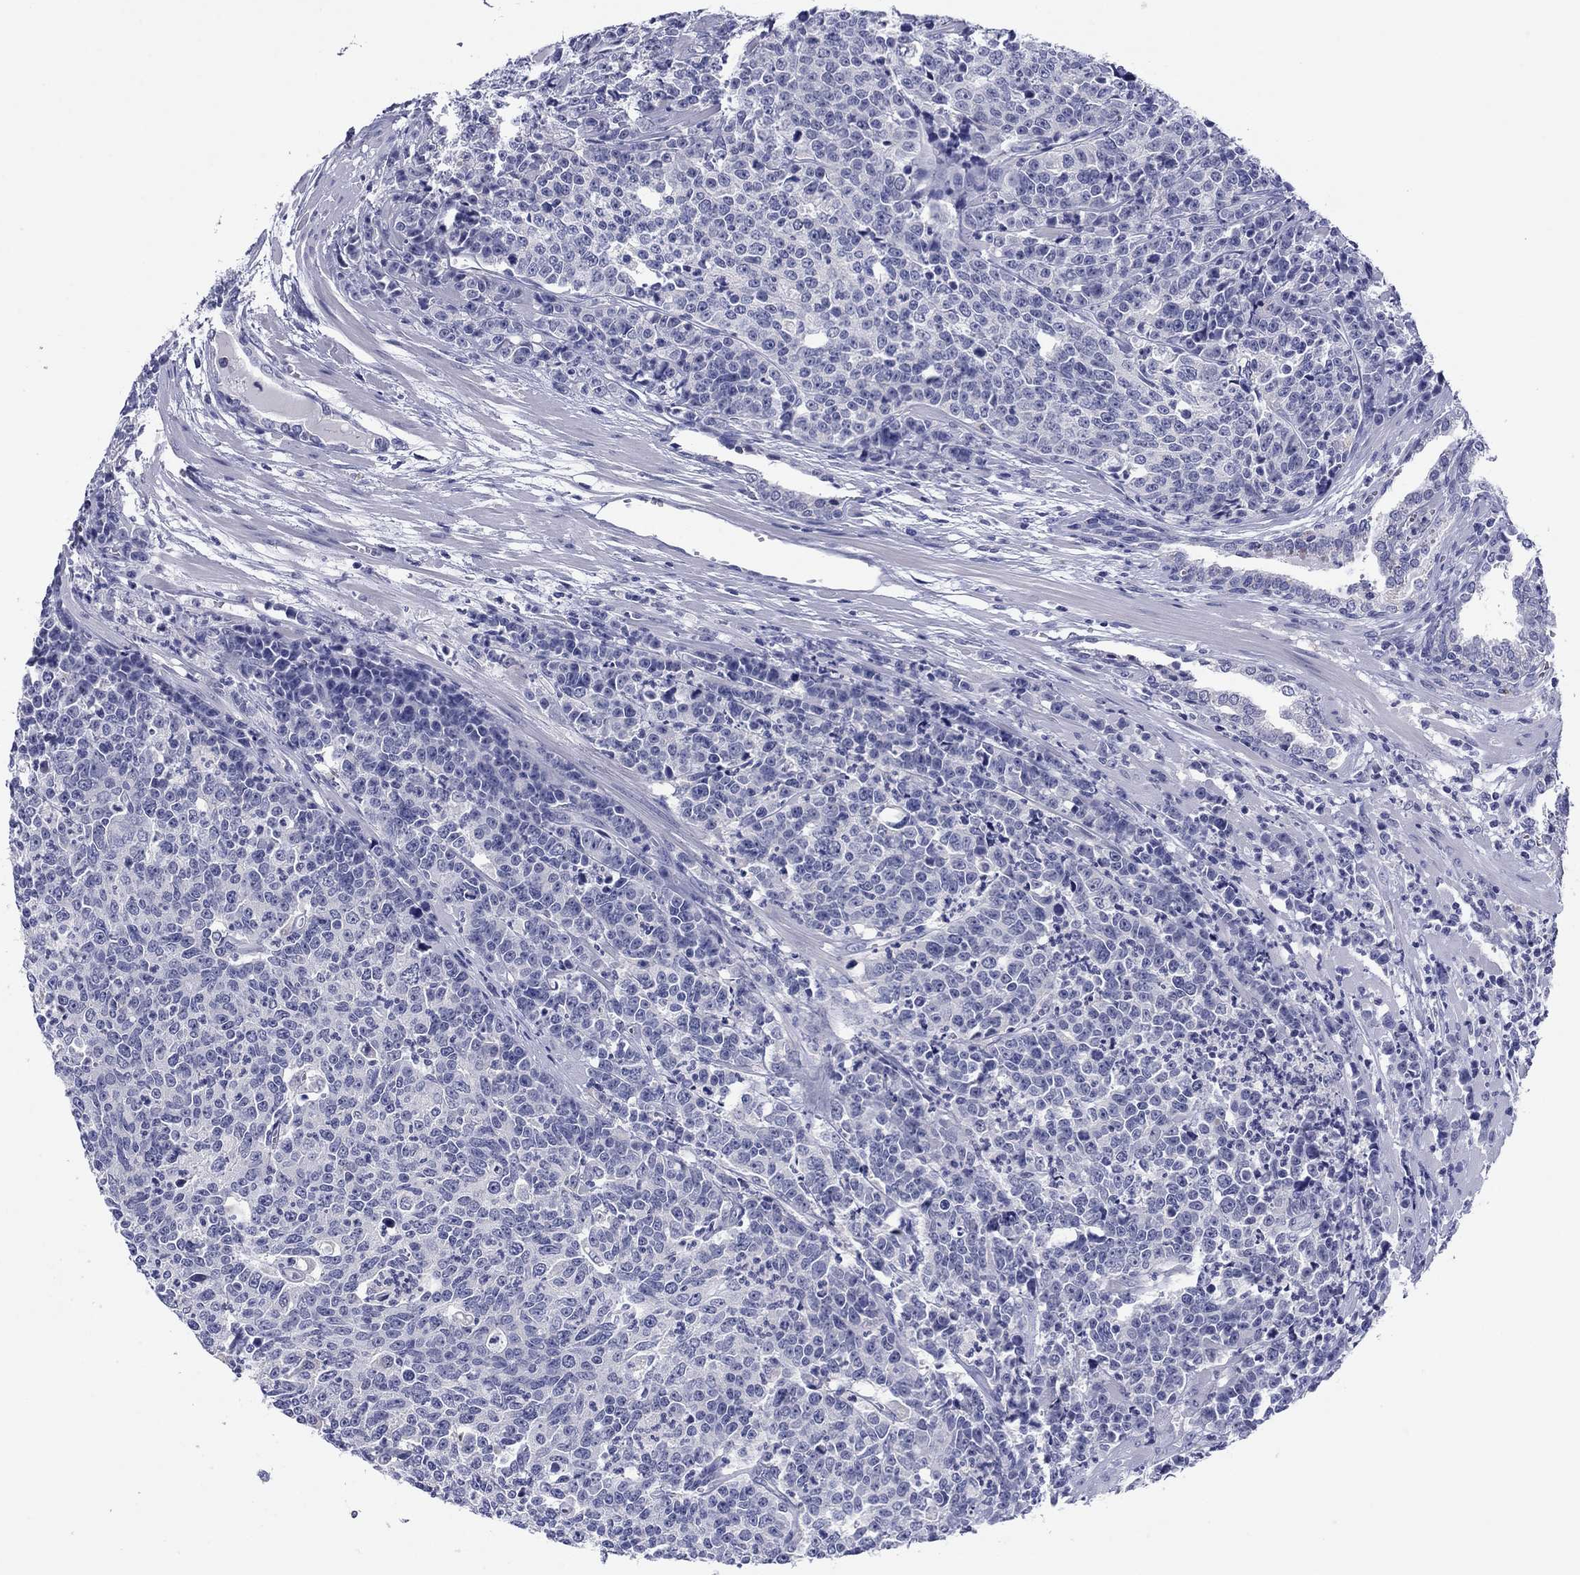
{"staining": {"intensity": "negative", "quantity": "none", "location": "none"}, "tissue": "prostate cancer", "cell_type": "Tumor cells", "image_type": "cancer", "snomed": [{"axis": "morphology", "description": "Adenocarcinoma, NOS"}, {"axis": "topography", "description": "Prostate"}], "caption": "A high-resolution histopathology image shows IHC staining of prostate cancer (adenocarcinoma), which reveals no significant positivity in tumor cells.", "gene": "TCFL5", "patient": {"sex": "male", "age": 67}}